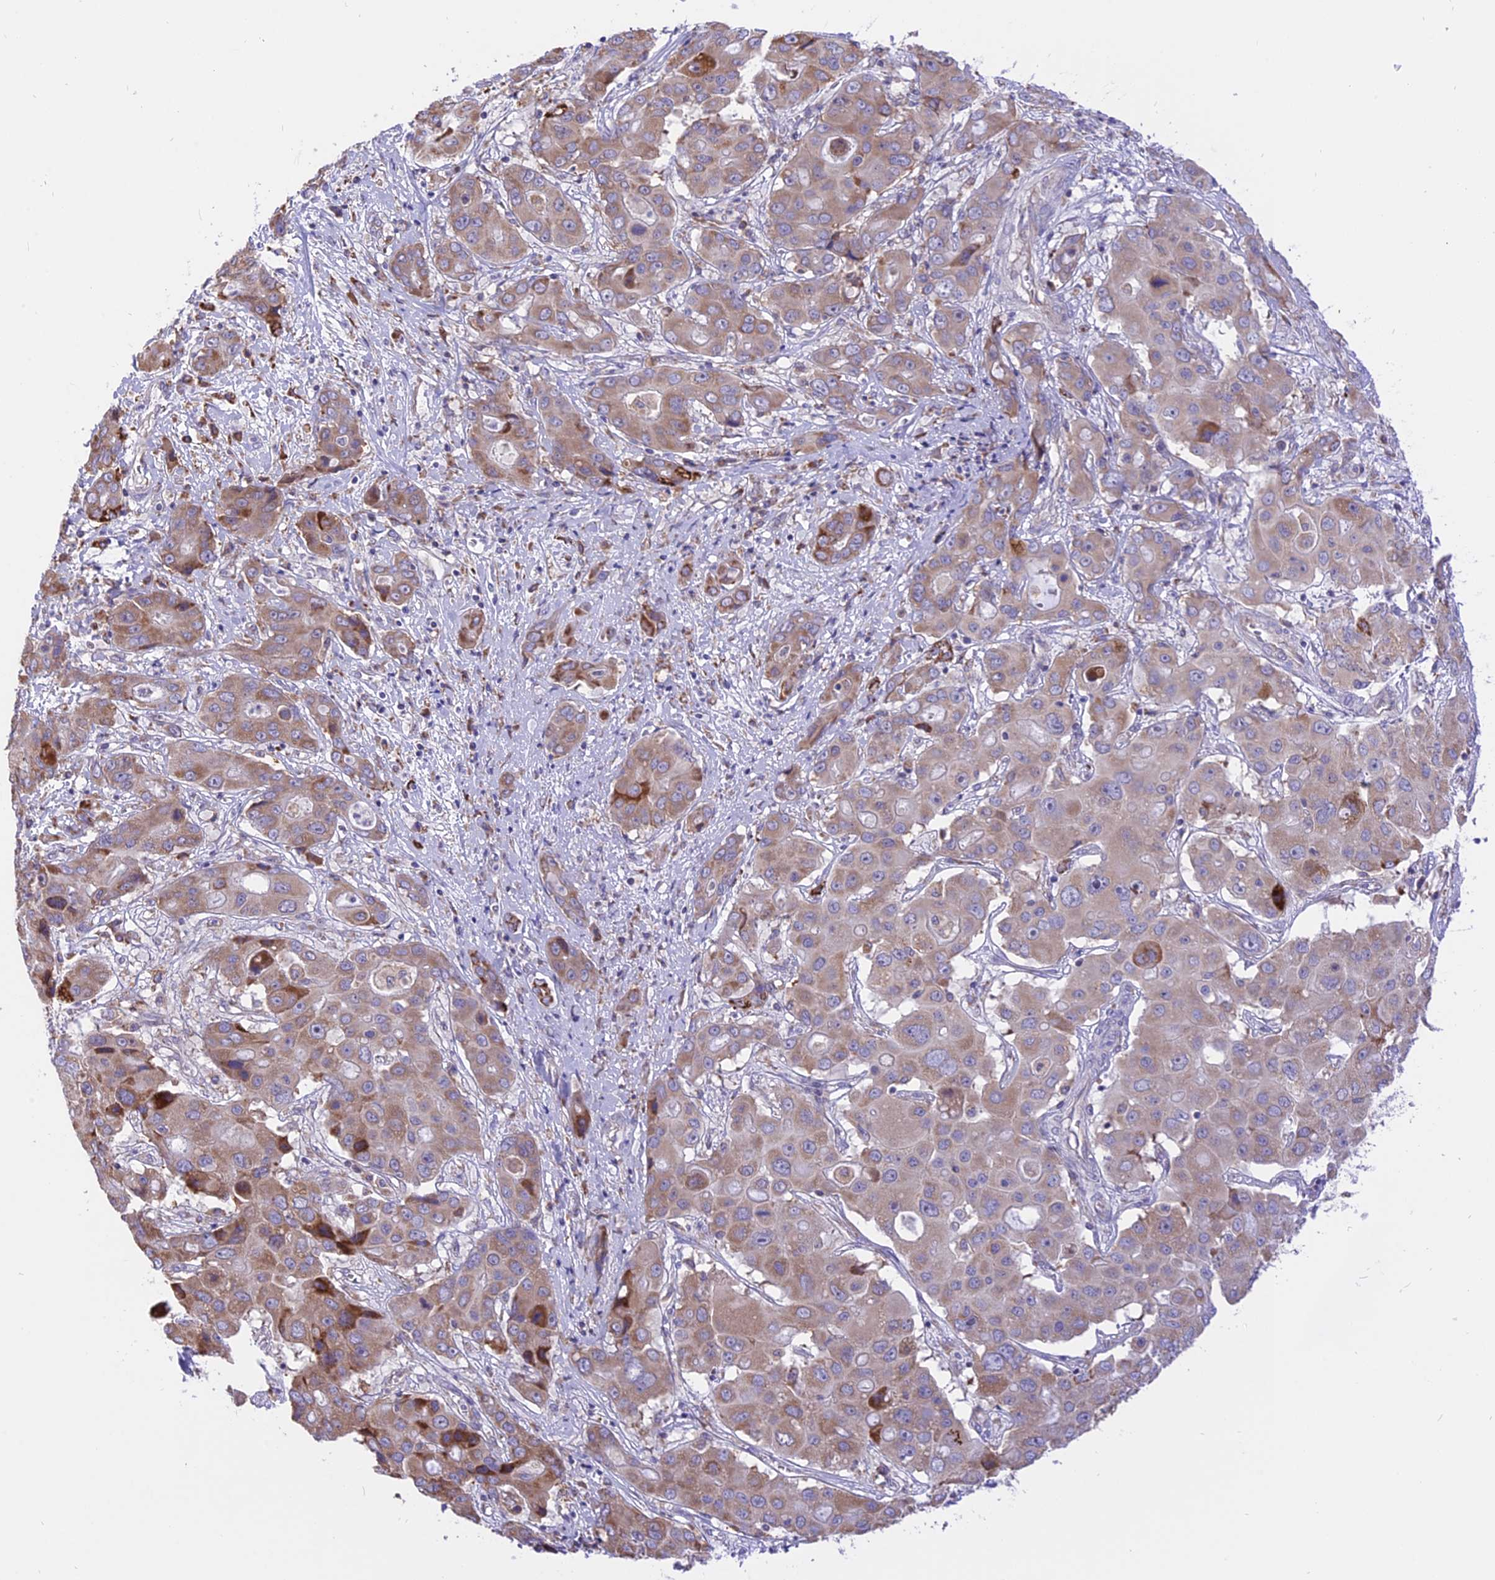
{"staining": {"intensity": "moderate", "quantity": "<25%", "location": "cytoplasmic/membranous"}, "tissue": "liver cancer", "cell_type": "Tumor cells", "image_type": "cancer", "snomed": [{"axis": "morphology", "description": "Cholangiocarcinoma"}, {"axis": "topography", "description": "Liver"}], "caption": "Liver cancer (cholangiocarcinoma) stained for a protein displays moderate cytoplasmic/membranous positivity in tumor cells.", "gene": "ARMCX6", "patient": {"sex": "male", "age": 67}}